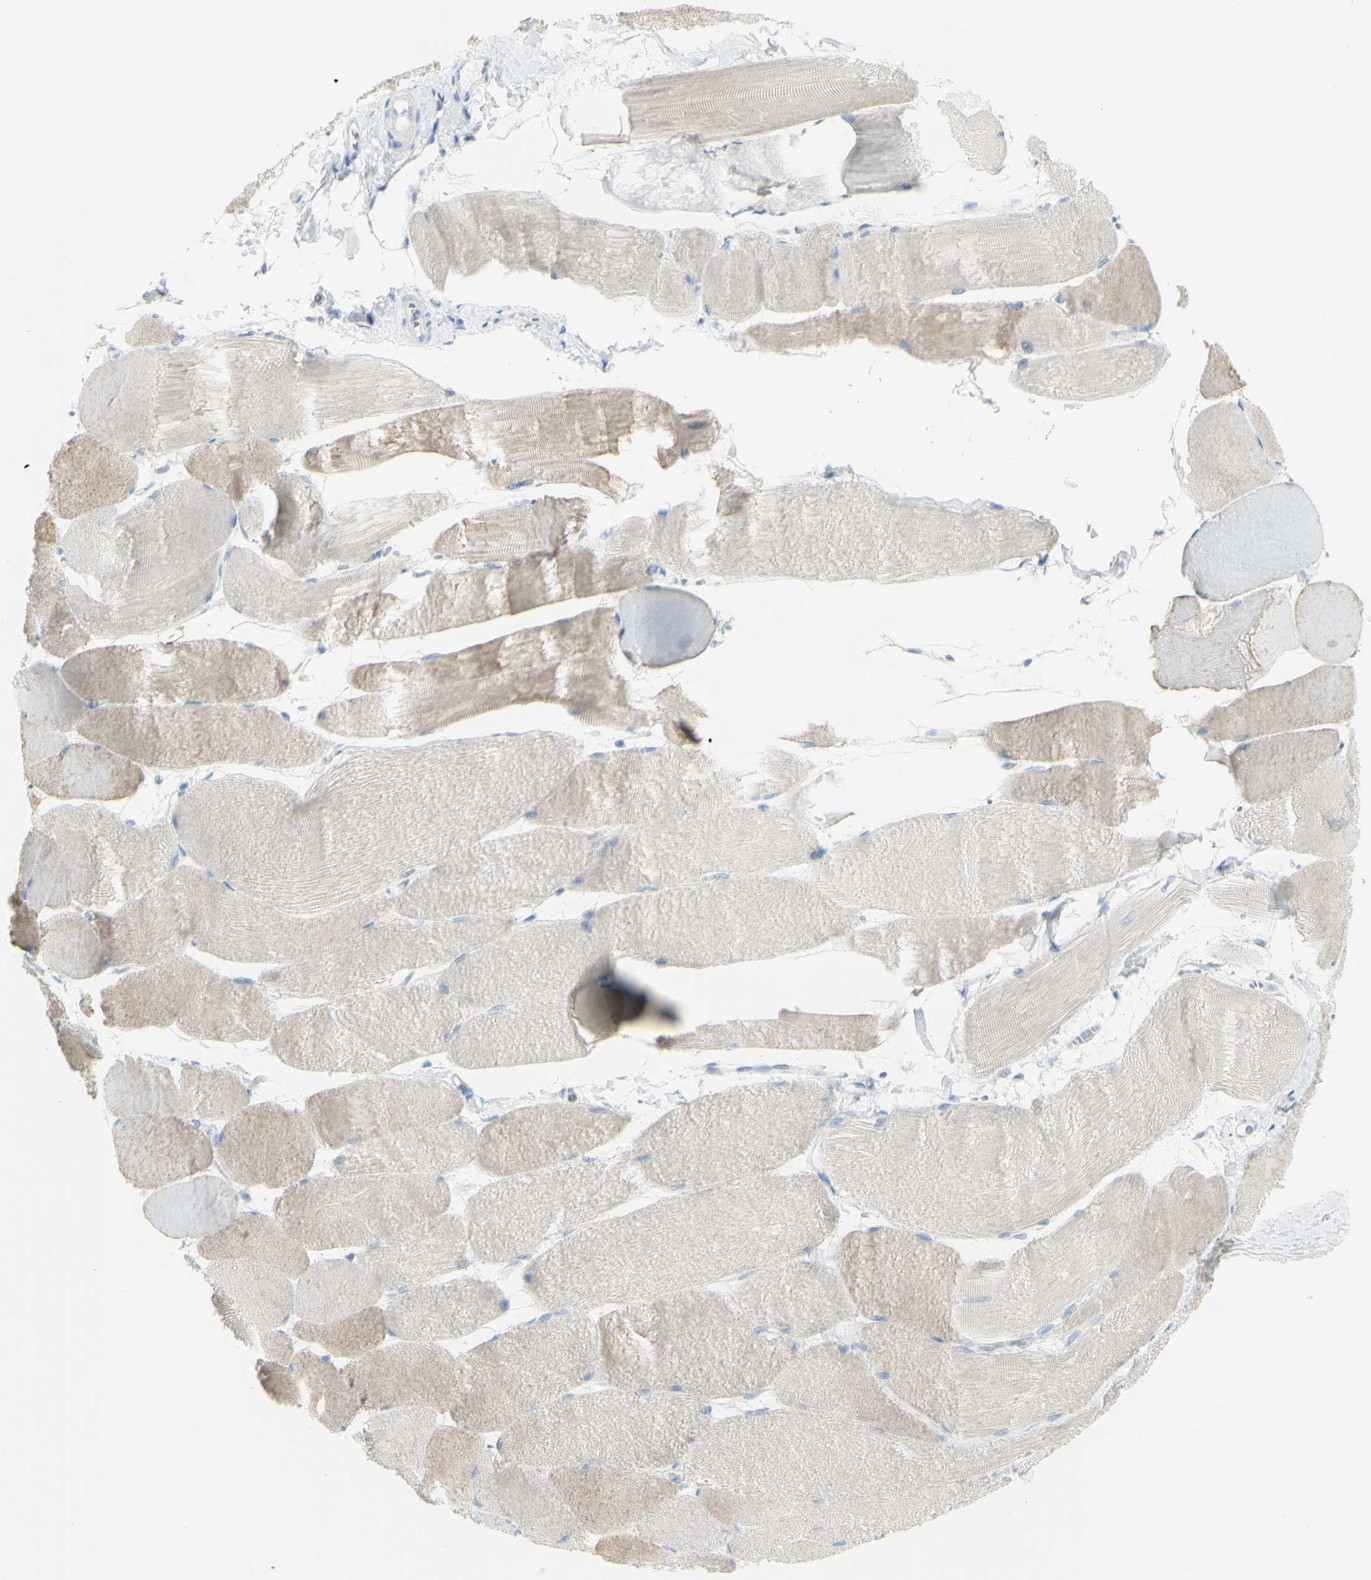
{"staining": {"intensity": "weak", "quantity": "<25%", "location": "cytoplasmic/membranous"}, "tissue": "skeletal muscle", "cell_type": "Myocytes", "image_type": "normal", "snomed": [{"axis": "morphology", "description": "Normal tissue, NOS"}, {"axis": "morphology", "description": "Squamous cell carcinoma, NOS"}, {"axis": "topography", "description": "Skeletal muscle"}], "caption": "Skeletal muscle stained for a protein using immunohistochemistry (IHC) exhibits no expression myocytes.", "gene": "TSPAN1", "patient": {"sex": "male", "age": 51}}